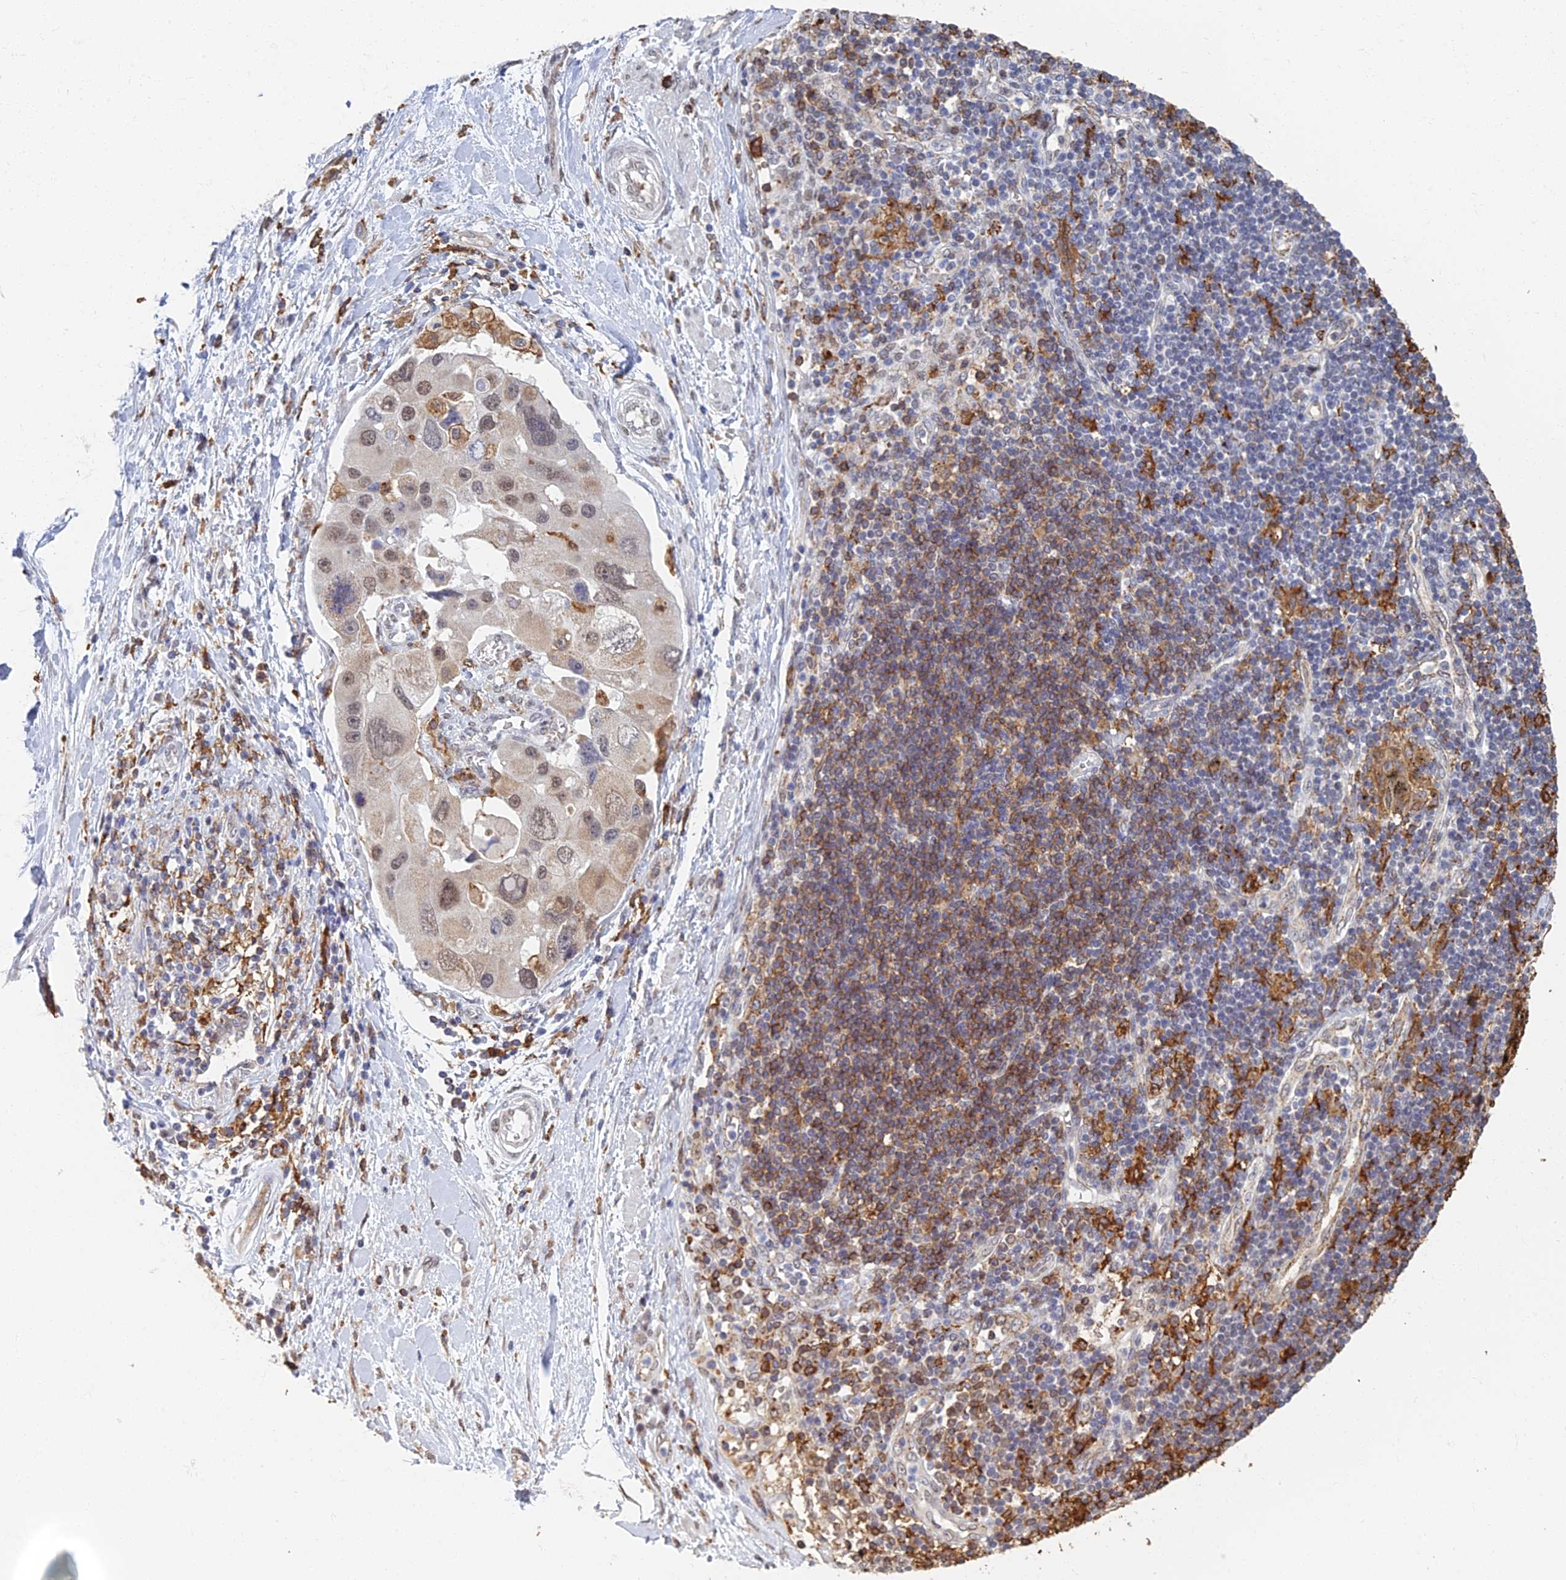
{"staining": {"intensity": "weak", "quantity": "25%-75%", "location": "nuclear"}, "tissue": "lung cancer", "cell_type": "Tumor cells", "image_type": "cancer", "snomed": [{"axis": "morphology", "description": "Adenocarcinoma, NOS"}, {"axis": "topography", "description": "Lung"}], "caption": "DAB (3,3'-diaminobenzidine) immunohistochemical staining of lung cancer shows weak nuclear protein staining in about 25%-75% of tumor cells.", "gene": "GPATCH1", "patient": {"sex": "female", "age": 54}}